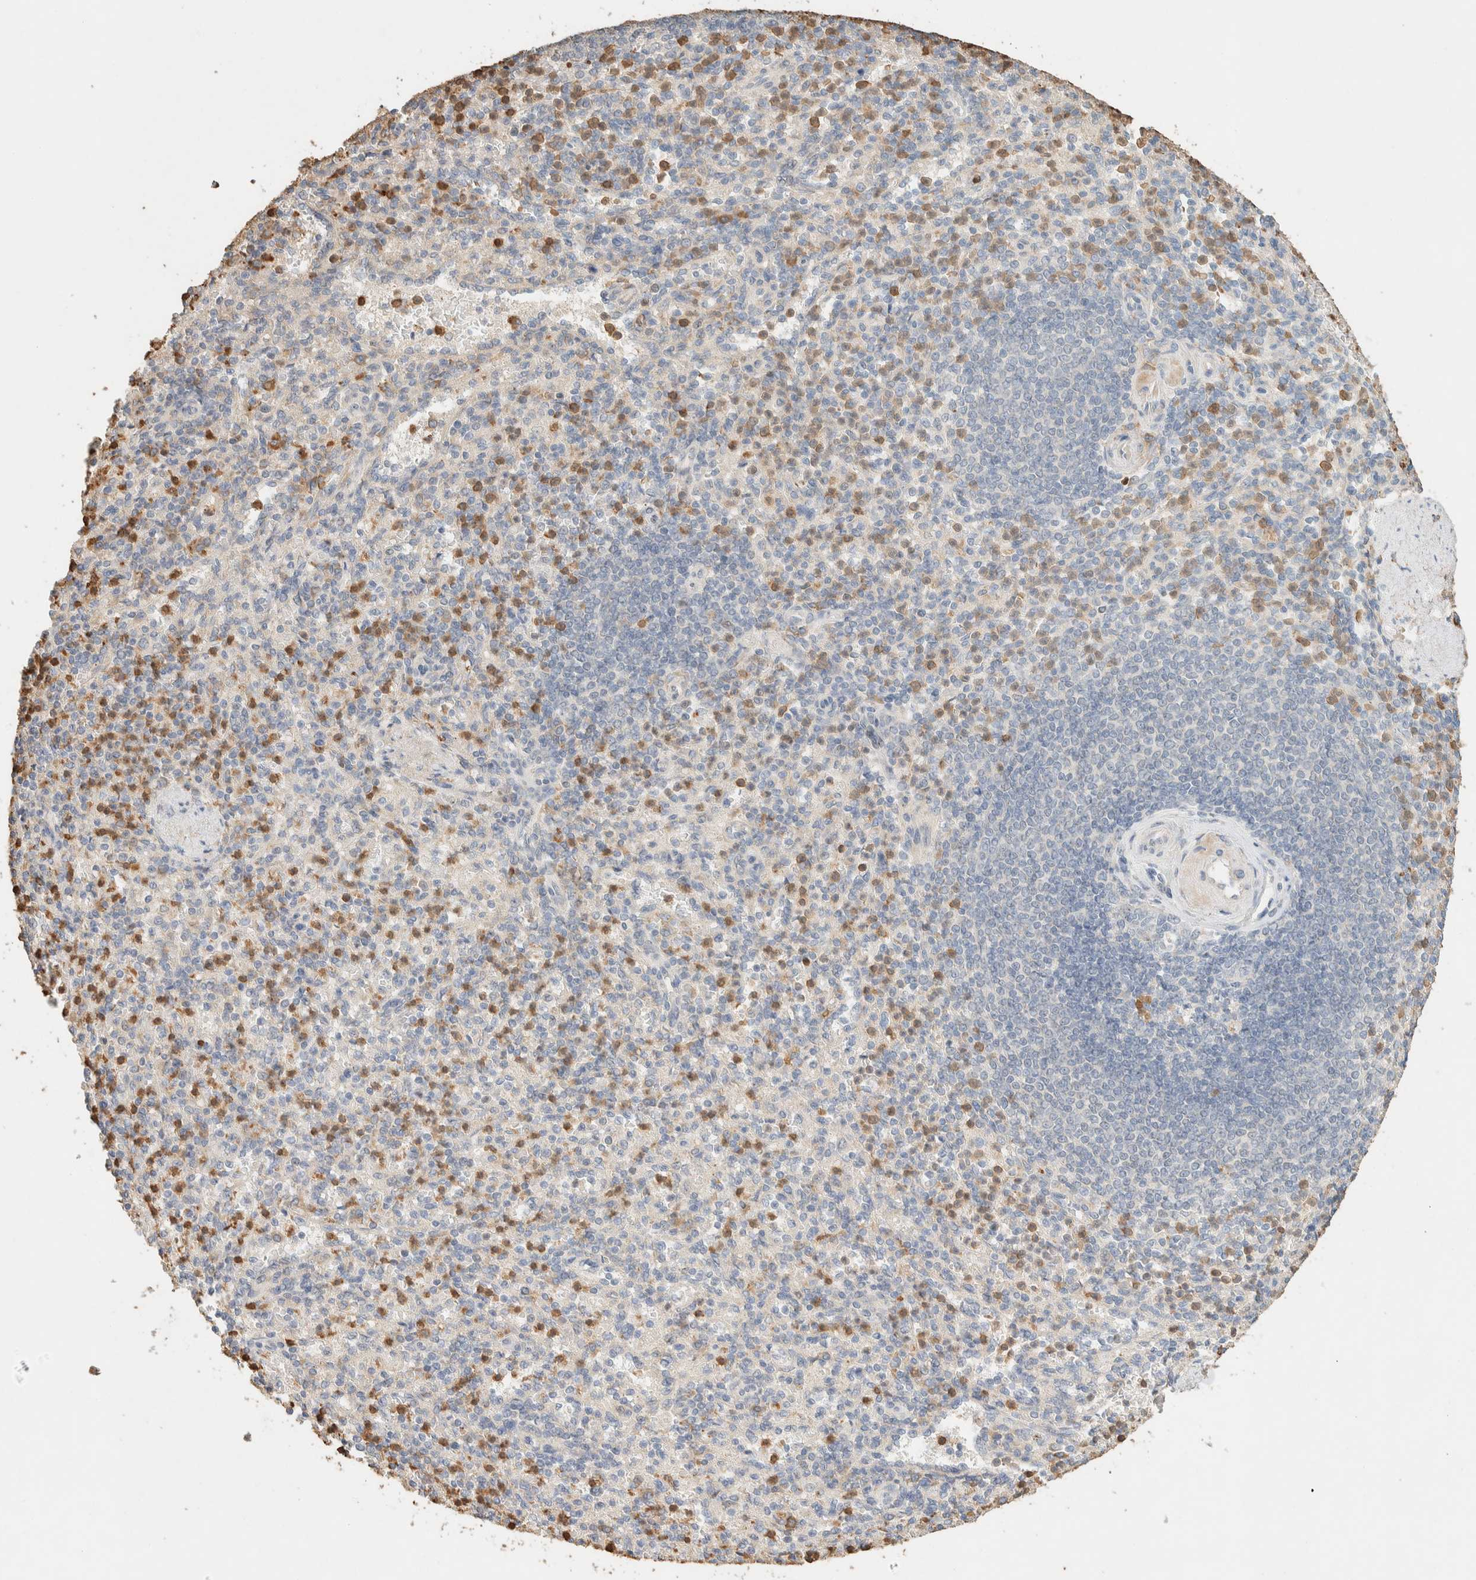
{"staining": {"intensity": "moderate", "quantity": "25%-75%", "location": "cytoplasmic/membranous"}, "tissue": "spleen", "cell_type": "Cells in red pulp", "image_type": "normal", "snomed": [{"axis": "morphology", "description": "Normal tissue, NOS"}, {"axis": "topography", "description": "Spleen"}], "caption": "Unremarkable spleen shows moderate cytoplasmic/membranous staining in approximately 25%-75% of cells in red pulp The protein of interest is shown in brown color, while the nuclei are stained blue..", "gene": "TTC3", "patient": {"sex": "female", "age": 74}}